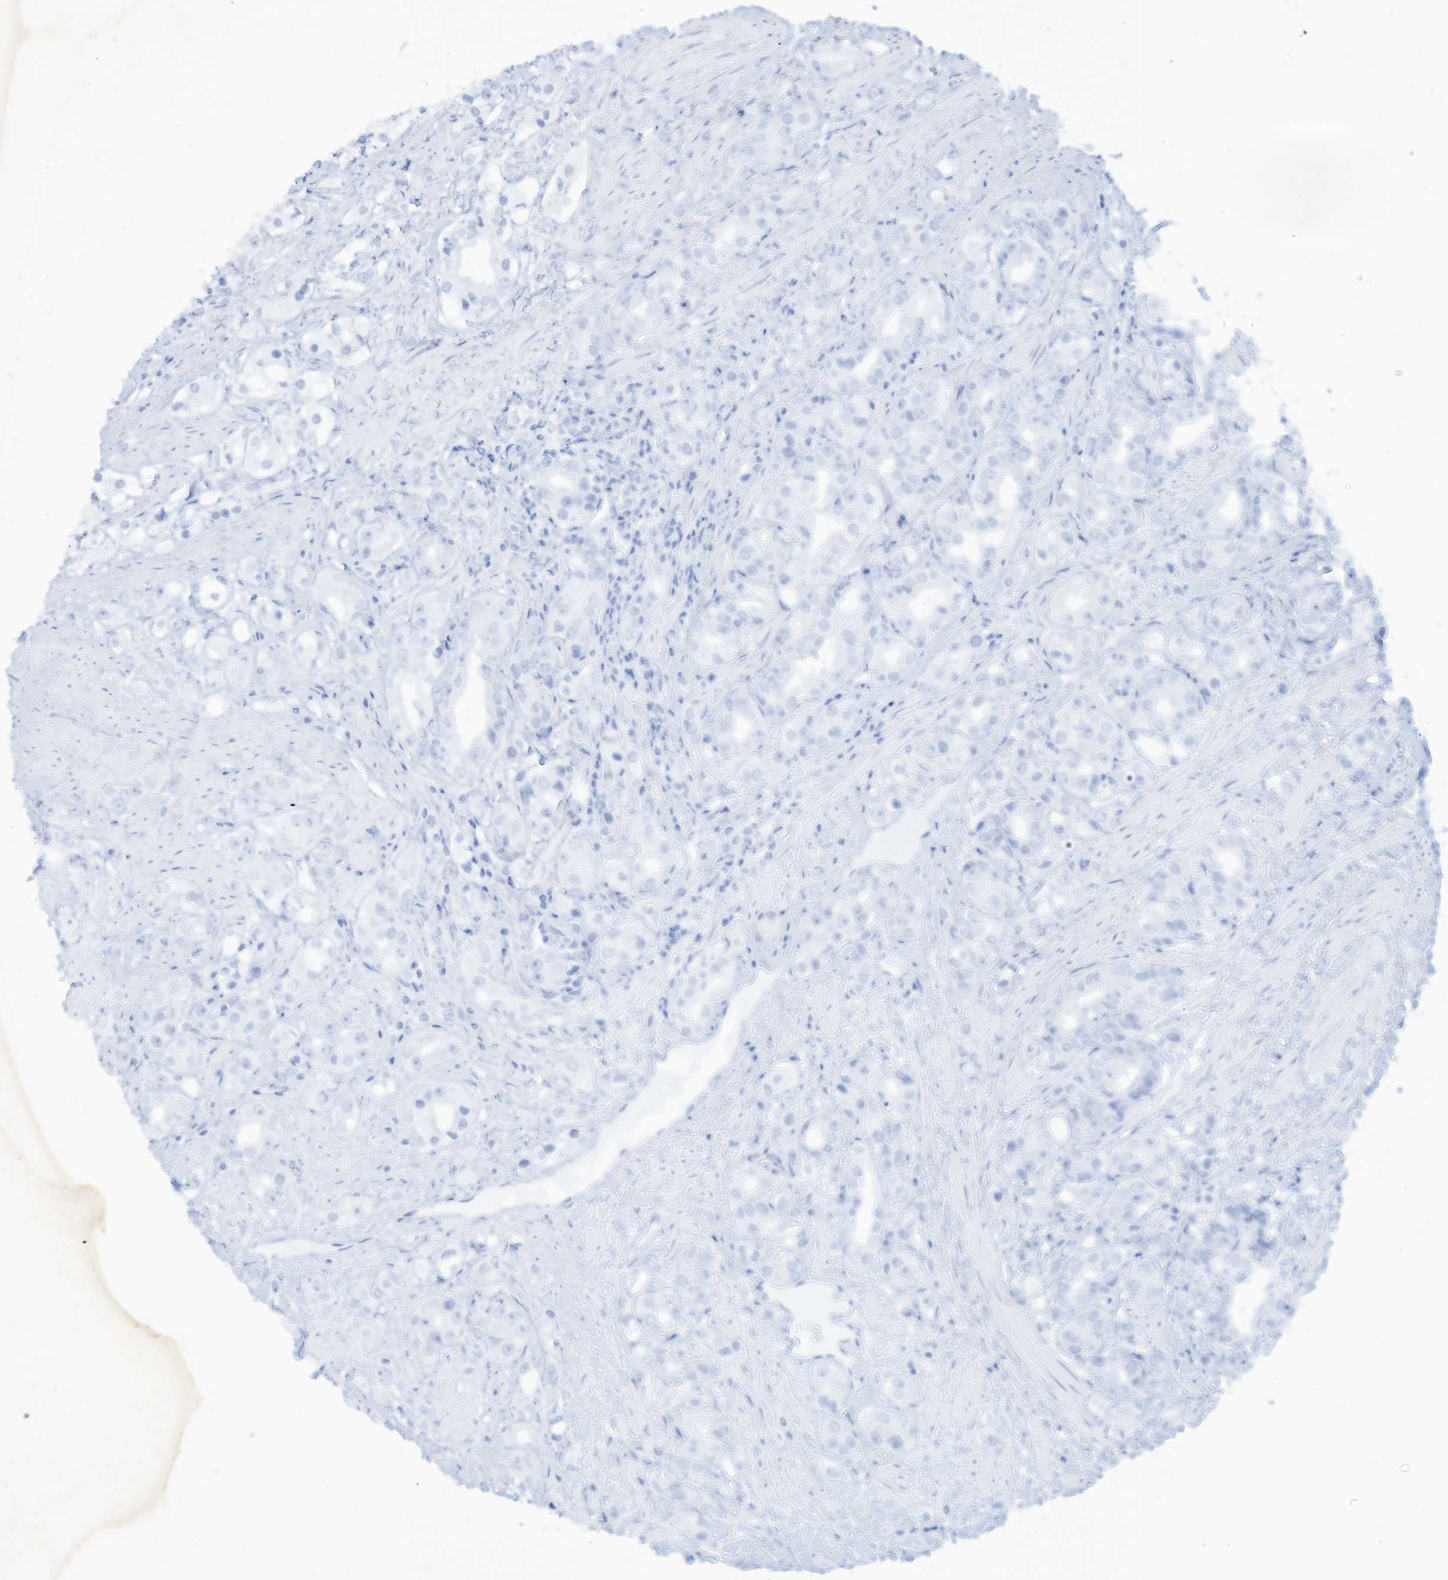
{"staining": {"intensity": "negative", "quantity": "none", "location": "none"}, "tissue": "prostate cancer", "cell_type": "Tumor cells", "image_type": "cancer", "snomed": [{"axis": "morphology", "description": "Adenocarcinoma, NOS"}, {"axis": "topography", "description": "Prostate"}], "caption": "IHC micrograph of human prostate cancer stained for a protein (brown), which shows no expression in tumor cells.", "gene": "PAX6", "patient": {"sex": "male", "age": 79}}